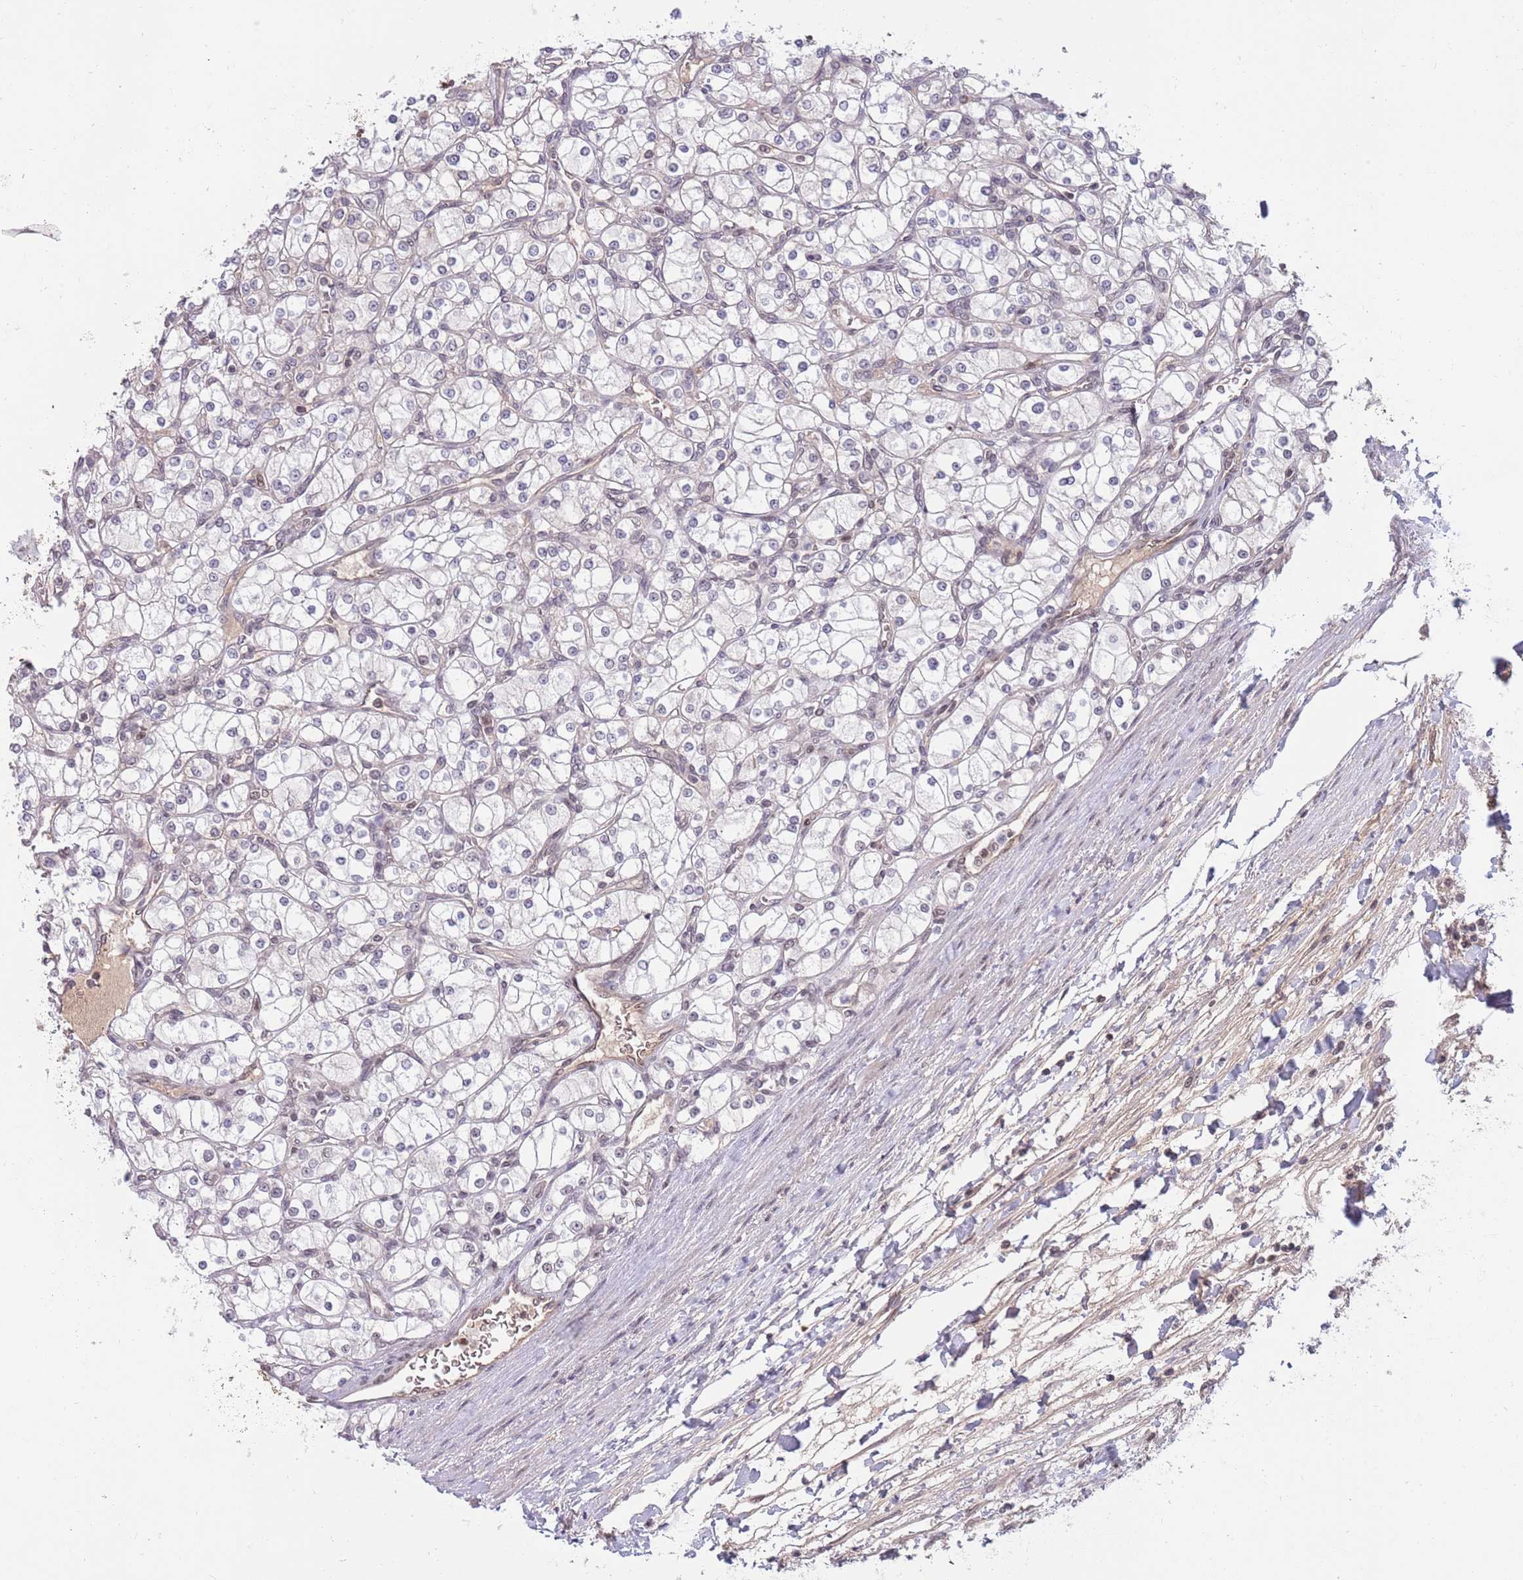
{"staining": {"intensity": "negative", "quantity": "none", "location": "none"}, "tissue": "renal cancer", "cell_type": "Tumor cells", "image_type": "cancer", "snomed": [{"axis": "morphology", "description": "Adenocarcinoma, NOS"}, {"axis": "topography", "description": "Kidney"}], "caption": "Immunohistochemistry photomicrograph of neoplastic tissue: human renal cancer (adenocarcinoma) stained with DAB (3,3'-diaminobenzidine) shows no significant protein expression in tumor cells.", "gene": "ZBTB7A", "patient": {"sex": "male", "age": 80}}